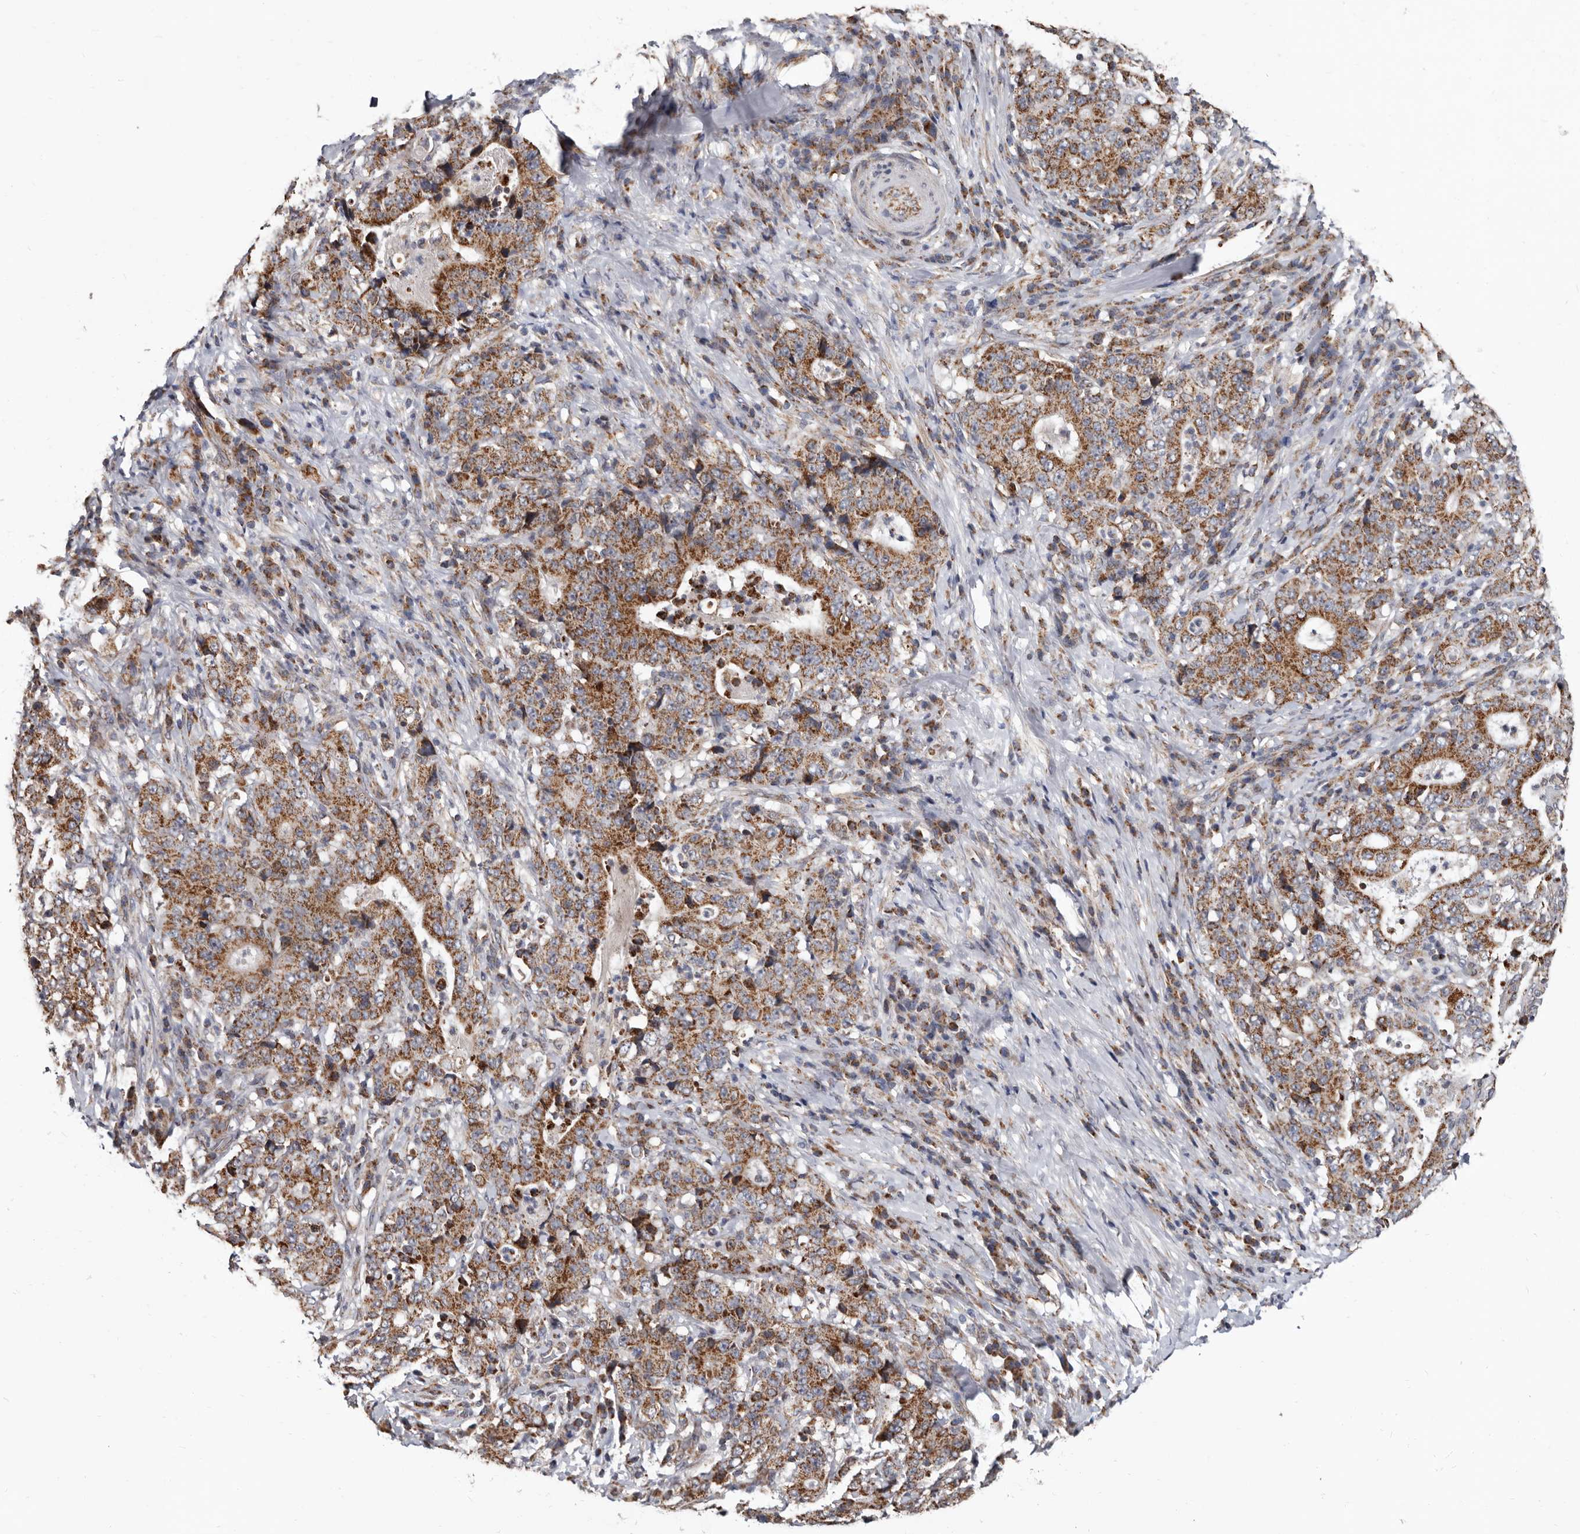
{"staining": {"intensity": "moderate", "quantity": ">75%", "location": "cytoplasmic/membranous"}, "tissue": "stomach cancer", "cell_type": "Tumor cells", "image_type": "cancer", "snomed": [{"axis": "morphology", "description": "Normal tissue, NOS"}, {"axis": "morphology", "description": "Adenocarcinoma, NOS"}, {"axis": "topography", "description": "Stomach, upper"}, {"axis": "topography", "description": "Stomach"}], "caption": "Stomach cancer was stained to show a protein in brown. There is medium levels of moderate cytoplasmic/membranous staining in approximately >75% of tumor cells.", "gene": "MRPL18", "patient": {"sex": "male", "age": 59}}